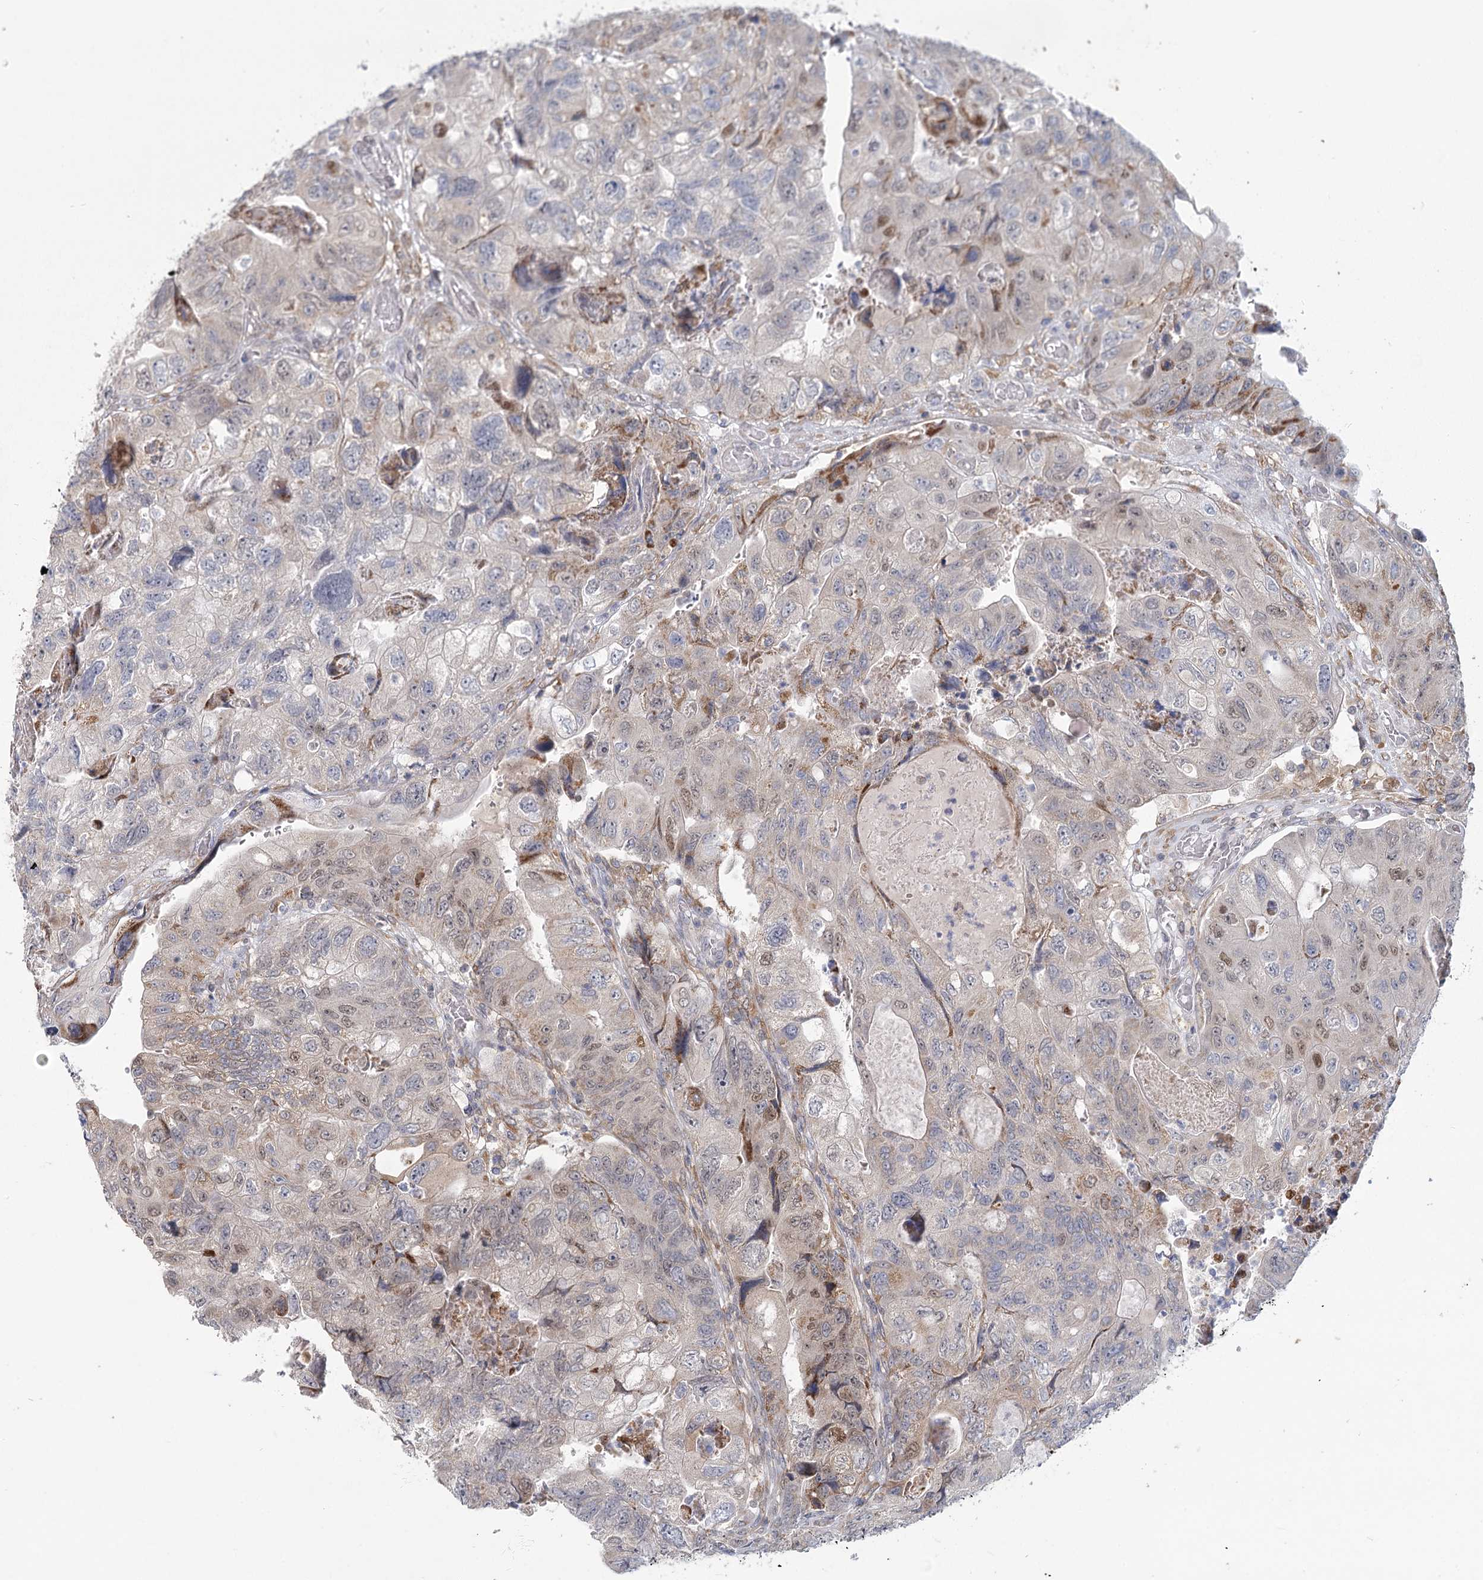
{"staining": {"intensity": "weak", "quantity": "<25%", "location": "nuclear"}, "tissue": "colorectal cancer", "cell_type": "Tumor cells", "image_type": "cancer", "snomed": [{"axis": "morphology", "description": "Adenocarcinoma, NOS"}, {"axis": "topography", "description": "Rectum"}], "caption": "An immunohistochemistry image of colorectal cancer is shown. There is no staining in tumor cells of colorectal cancer.", "gene": "USP11", "patient": {"sex": "male", "age": 63}}